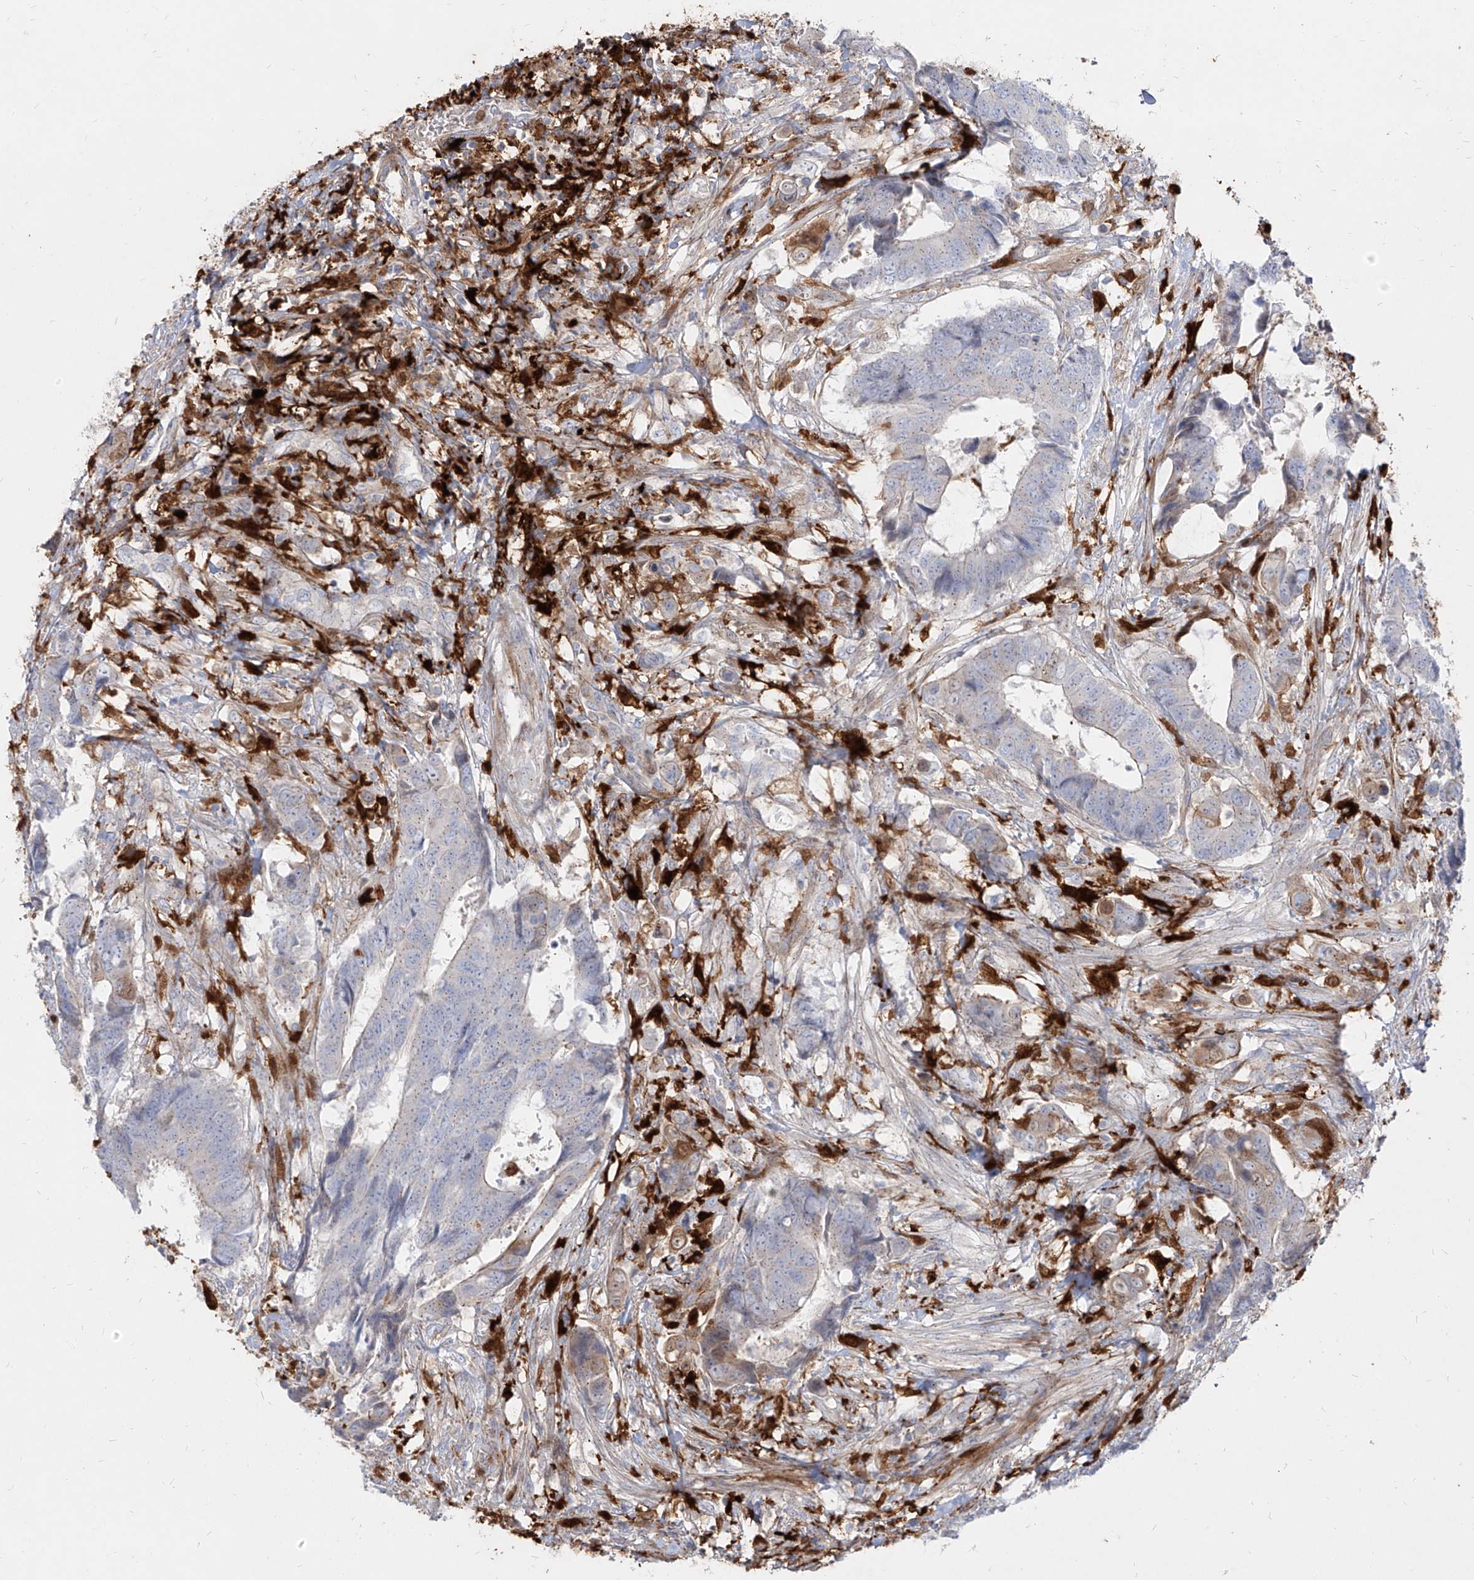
{"staining": {"intensity": "negative", "quantity": "none", "location": "none"}, "tissue": "colorectal cancer", "cell_type": "Tumor cells", "image_type": "cancer", "snomed": [{"axis": "morphology", "description": "Adenocarcinoma, NOS"}, {"axis": "topography", "description": "Rectum"}], "caption": "IHC image of neoplastic tissue: adenocarcinoma (colorectal) stained with DAB exhibits no significant protein expression in tumor cells.", "gene": "KYNU", "patient": {"sex": "male", "age": 84}}